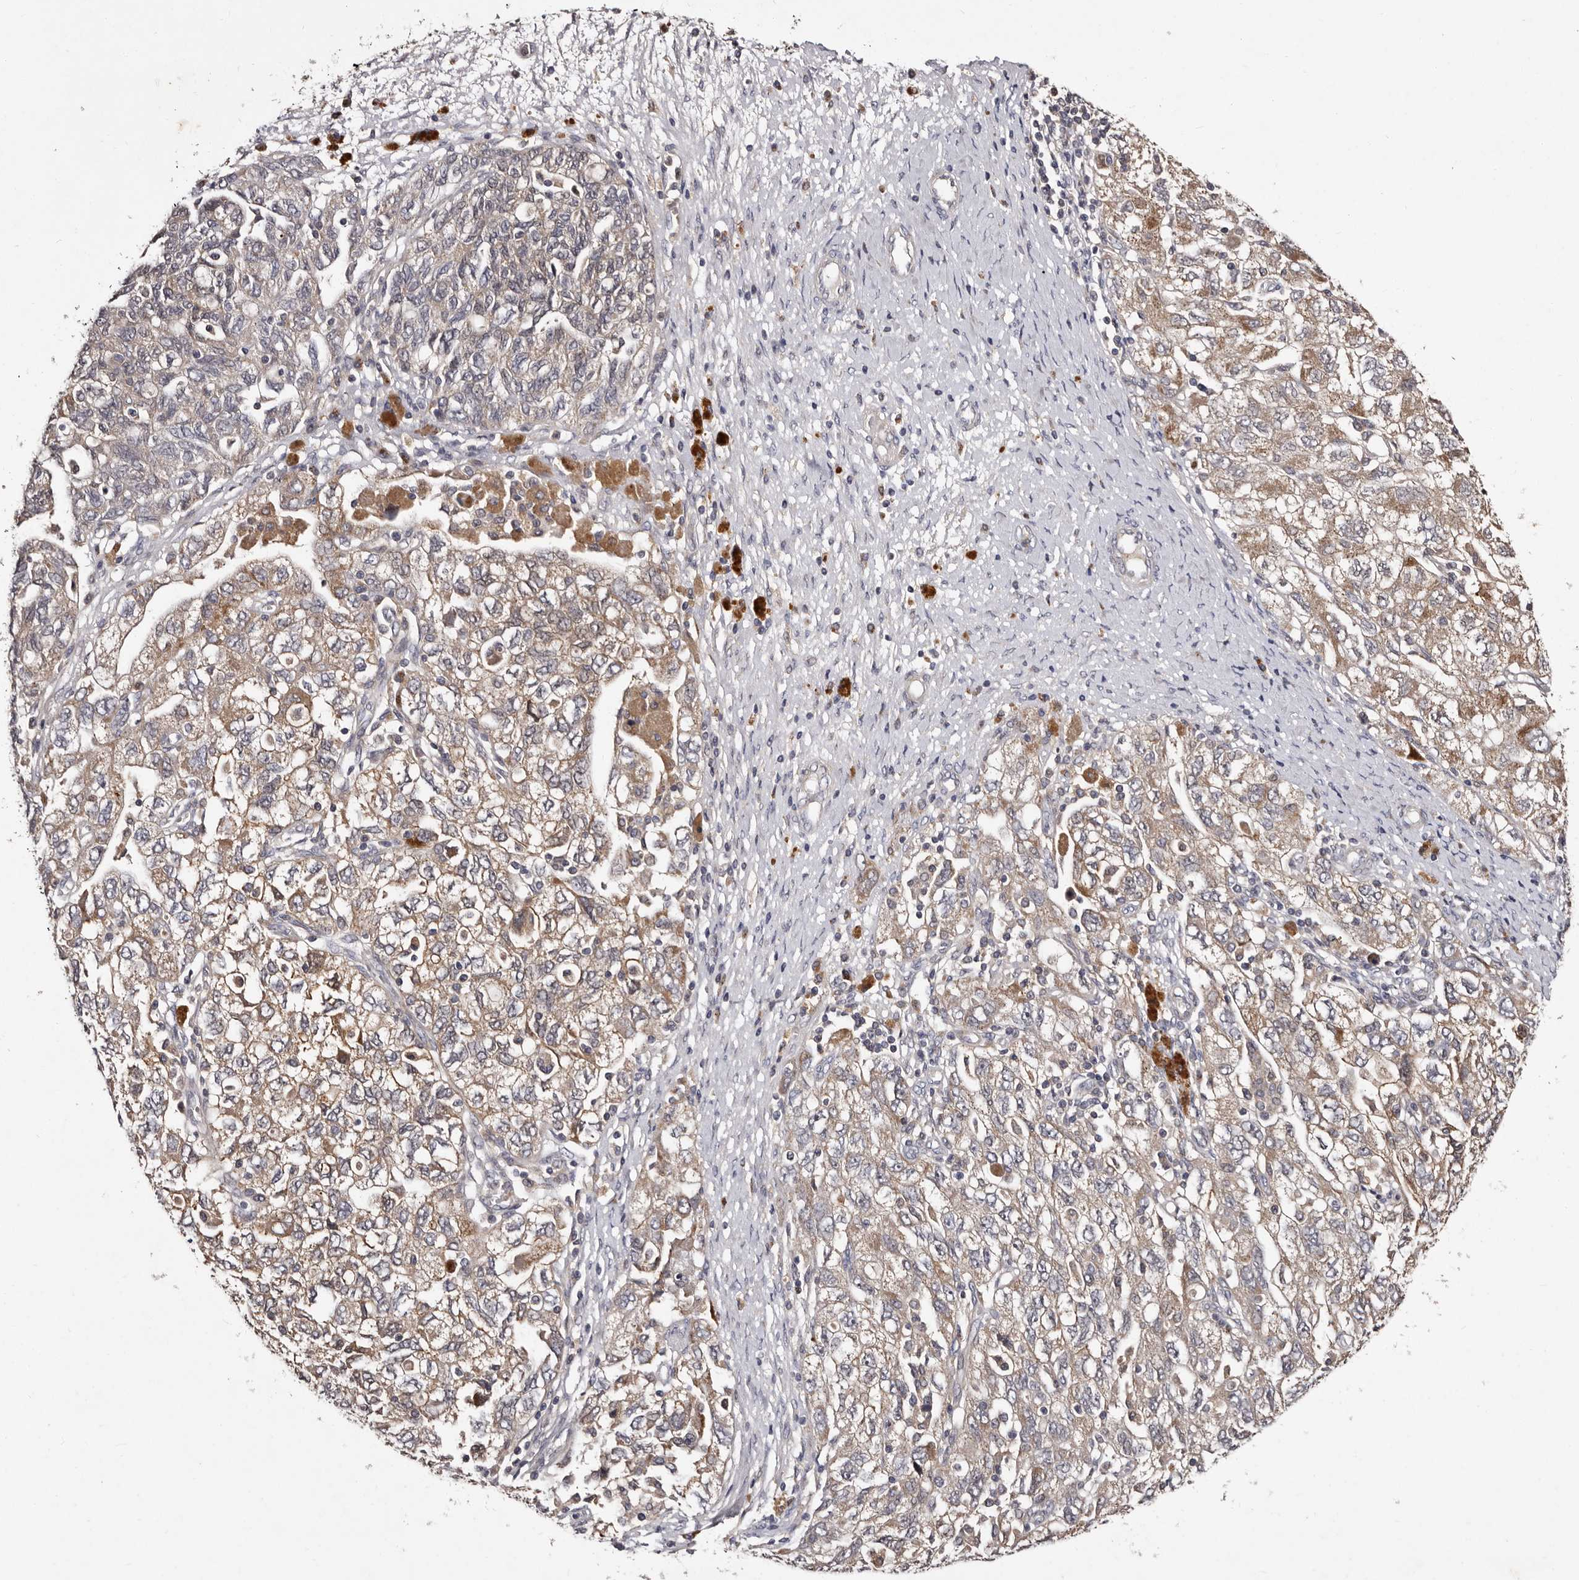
{"staining": {"intensity": "weak", "quantity": ">75%", "location": "cytoplasmic/membranous"}, "tissue": "ovarian cancer", "cell_type": "Tumor cells", "image_type": "cancer", "snomed": [{"axis": "morphology", "description": "Carcinoma, NOS"}, {"axis": "morphology", "description": "Cystadenocarcinoma, serous, NOS"}, {"axis": "topography", "description": "Ovary"}], "caption": "Immunohistochemistry (IHC) histopathology image of human carcinoma (ovarian) stained for a protein (brown), which exhibits low levels of weak cytoplasmic/membranous positivity in approximately >75% of tumor cells.", "gene": "DNPH1", "patient": {"sex": "female", "age": 69}}